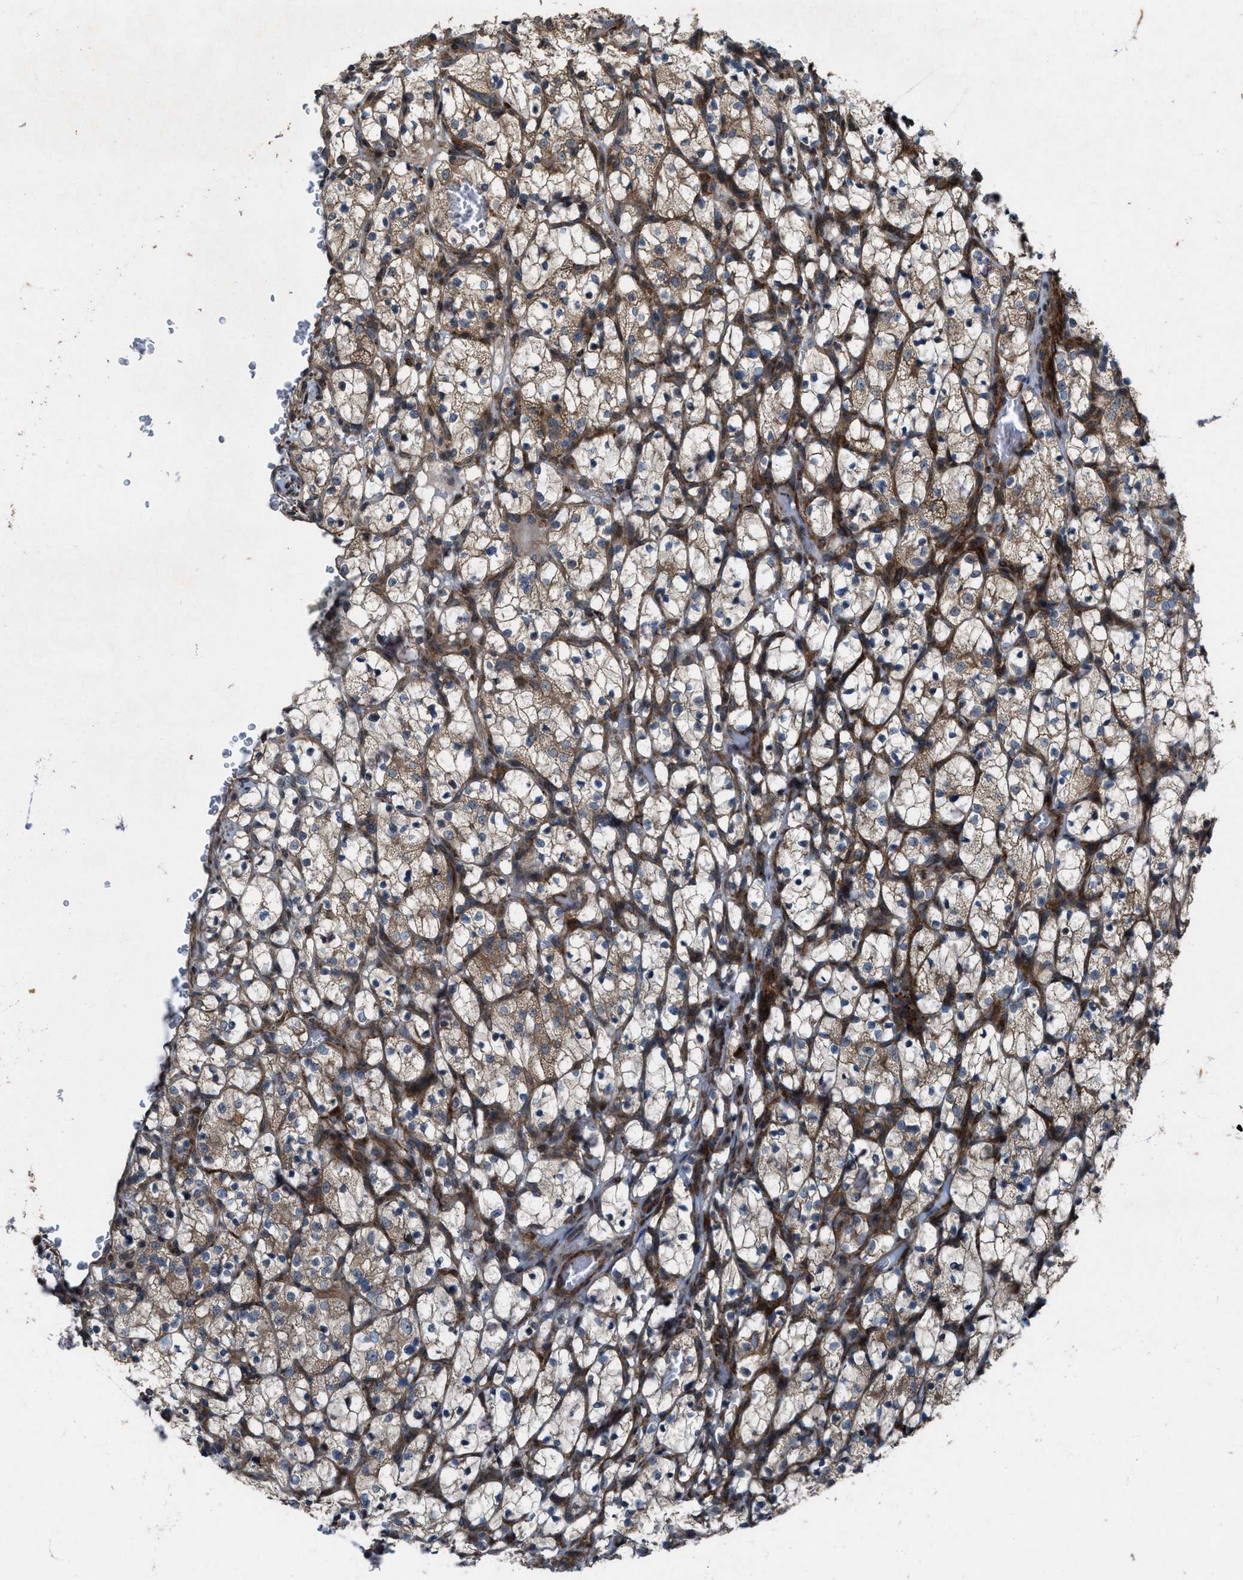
{"staining": {"intensity": "moderate", "quantity": ">75%", "location": "cytoplasmic/membranous"}, "tissue": "renal cancer", "cell_type": "Tumor cells", "image_type": "cancer", "snomed": [{"axis": "morphology", "description": "Adenocarcinoma, NOS"}, {"axis": "topography", "description": "Kidney"}], "caption": "Immunohistochemical staining of renal adenocarcinoma displays medium levels of moderate cytoplasmic/membranous protein staining in approximately >75% of tumor cells.", "gene": "LRRC72", "patient": {"sex": "female", "age": 69}}